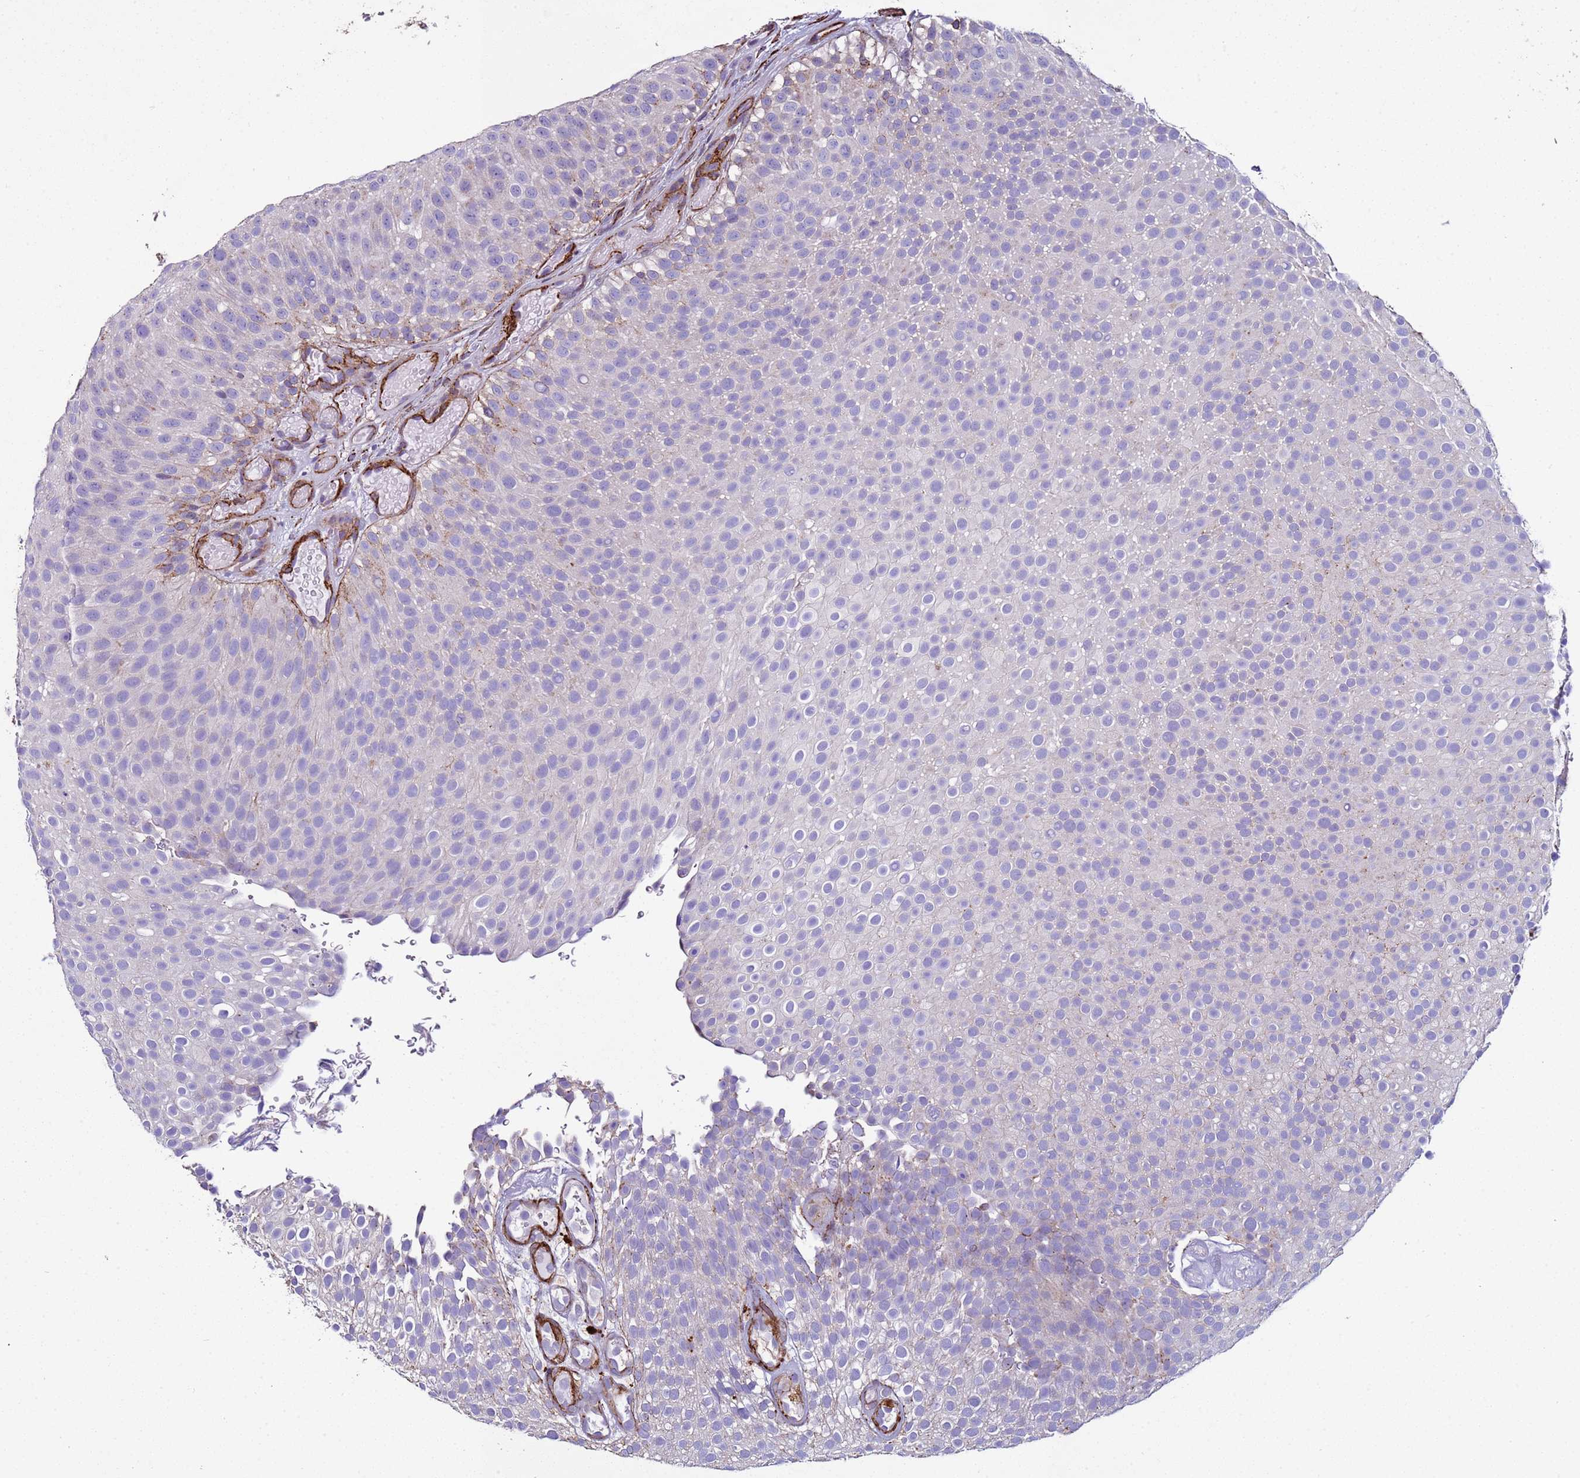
{"staining": {"intensity": "moderate", "quantity": "<25%", "location": "cytoplasmic/membranous"}, "tissue": "urothelial cancer", "cell_type": "Tumor cells", "image_type": "cancer", "snomed": [{"axis": "morphology", "description": "Urothelial carcinoma, Low grade"}, {"axis": "topography", "description": "Urinary bladder"}], "caption": "Tumor cells demonstrate low levels of moderate cytoplasmic/membranous expression in approximately <25% of cells in human low-grade urothelial carcinoma. (DAB (3,3'-diaminobenzidine) IHC, brown staining for protein, blue staining for nuclei).", "gene": "RABL2B", "patient": {"sex": "male", "age": 78}}